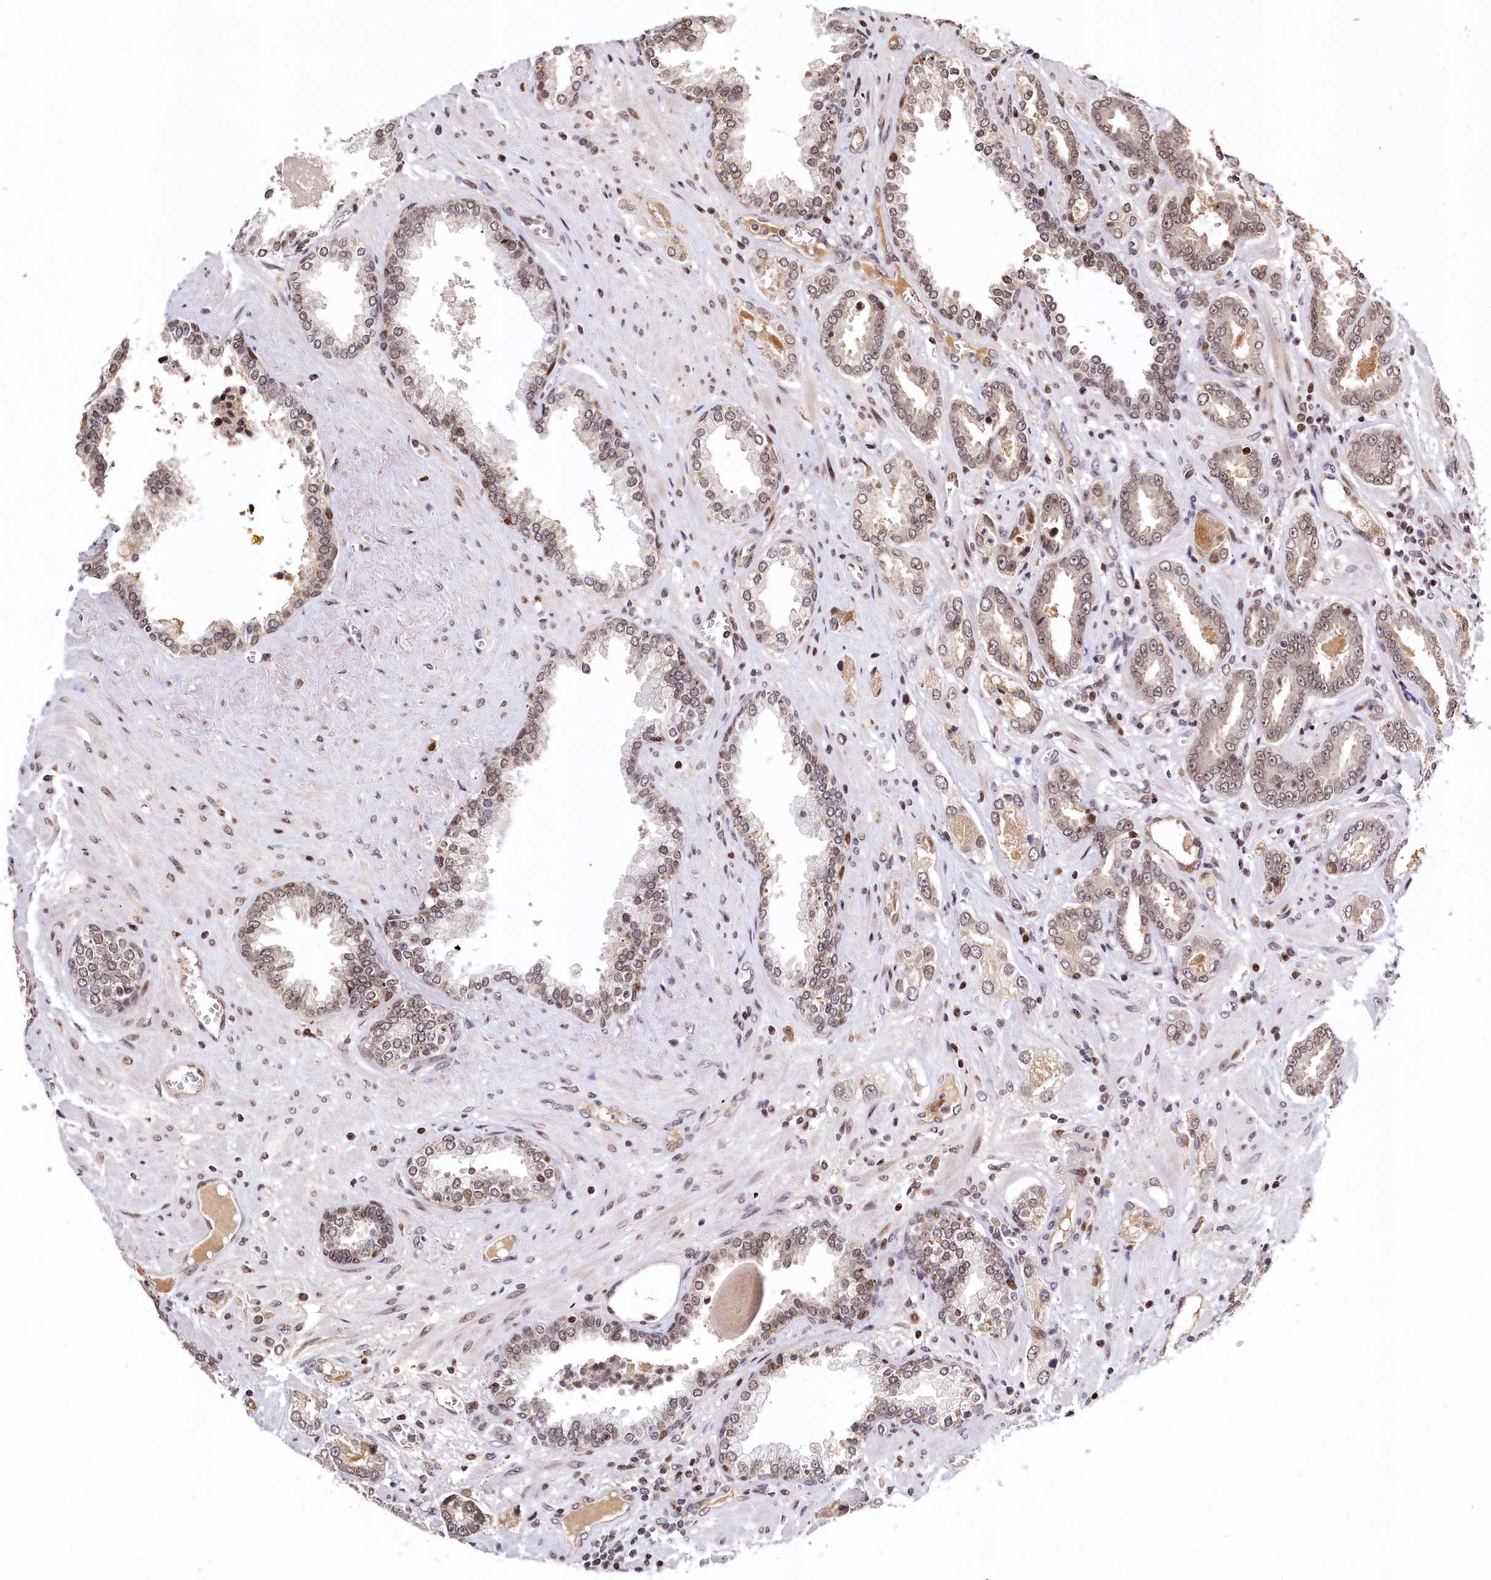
{"staining": {"intensity": "moderate", "quantity": "25%-75%", "location": "nuclear"}, "tissue": "prostate cancer", "cell_type": "Tumor cells", "image_type": "cancer", "snomed": [{"axis": "morphology", "description": "Adenocarcinoma, High grade"}, {"axis": "topography", "description": "Prostate and seminal vesicle, NOS"}], "caption": "Protein analysis of adenocarcinoma (high-grade) (prostate) tissue demonstrates moderate nuclear staining in approximately 25%-75% of tumor cells.", "gene": "FAM217B", "patient": {"sex": "male", "age": 67}}